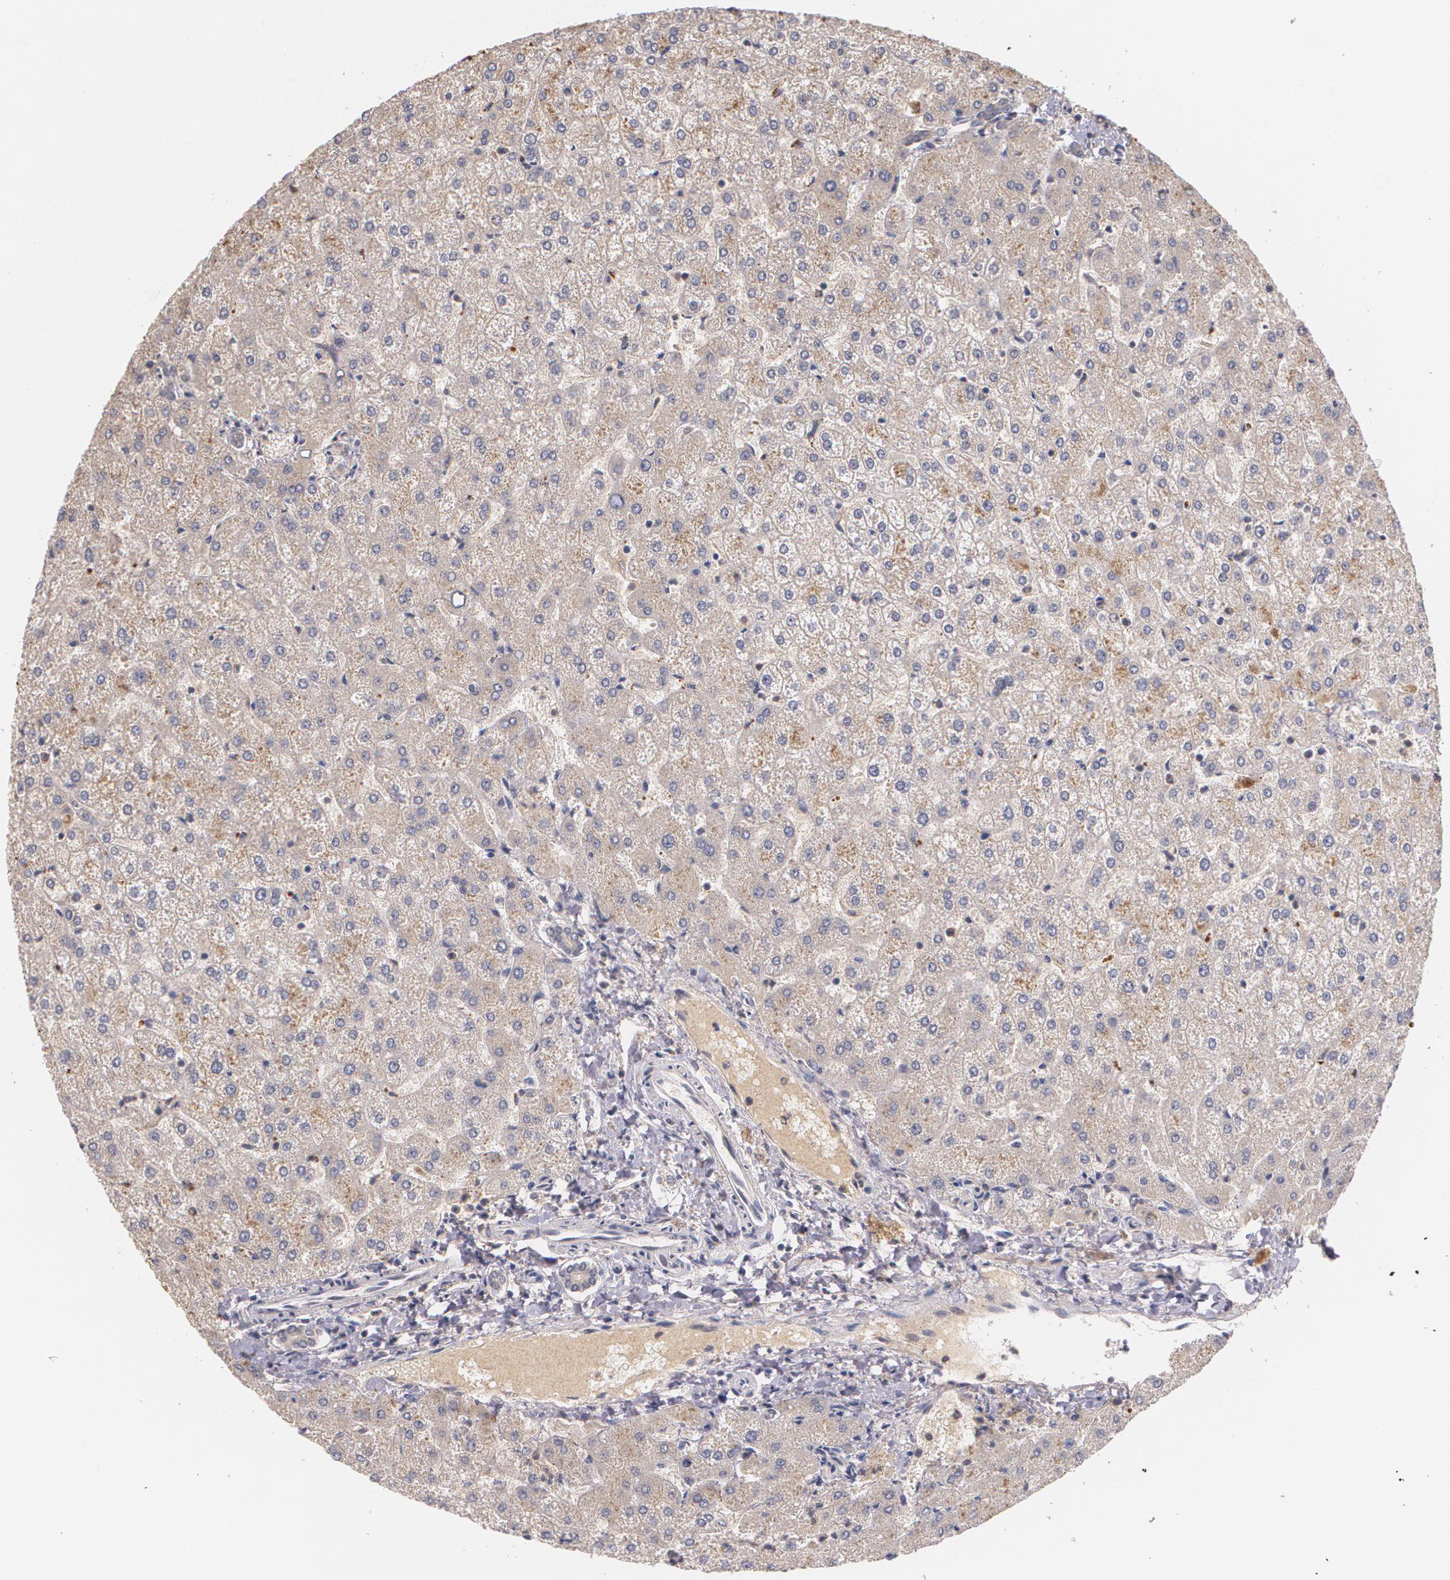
{"staining": {"intensity": "weak", "quantity": "<25%", "location": "cytoplasmic/membranous"}, "tissue": "liver", "cell_type": "Cholangiocytes", "image_type": "normal", "snomed": [{"axis": "morphology", "description": "Normal tissue, NOS"}, {"axis": "topography", "description": "Liver"}], "caption": "Immunohistochemistry of unremarkable human liver demonstrates no staining in cholangiocytes. The staining was performed using DAB to visualize the protein expression in brown, while the nuclei were stained in blue with hematoxylin (Magnification: 20x).", "gene": "IFNGR2", "patient": {"sex": "female", "age": 32}}